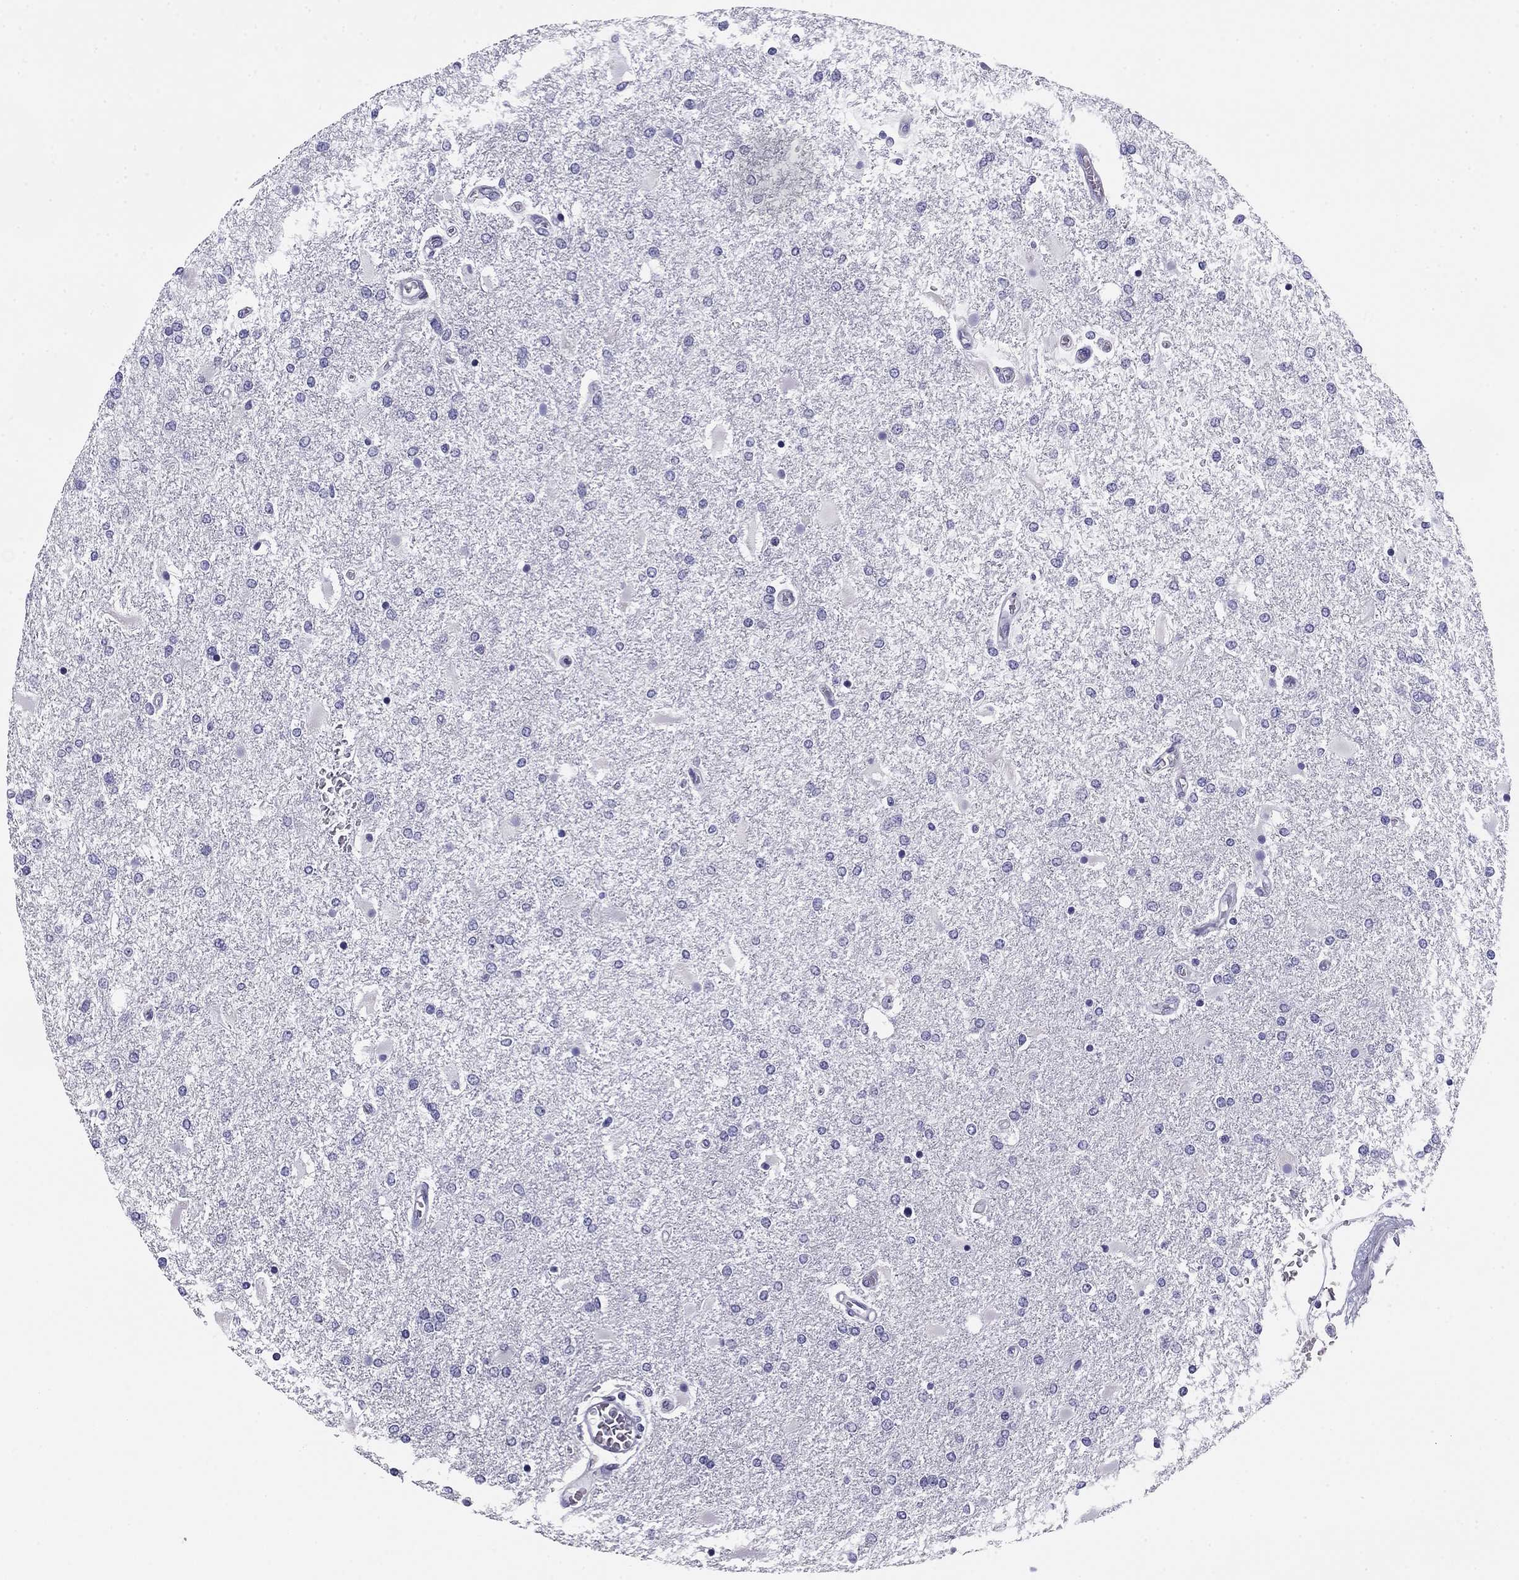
{"staining": {"intensity": "negative", "quantity": "none", "location": "none"}, "tissue": "glioma", "cell_type": "Tumor cells", "image_type": "cancer", "snomed": [{"axis": "morphology", "description": "Glioma, malignant, High grade"}, {"axis": "topography", "description": "Cerebral cortex"}], "caption": "The micrograph reveals no staining of tumor cells in malignant glioma (high-grade).", "gene": "TMED3", "patient": {"sex": "male", "age": 79}}